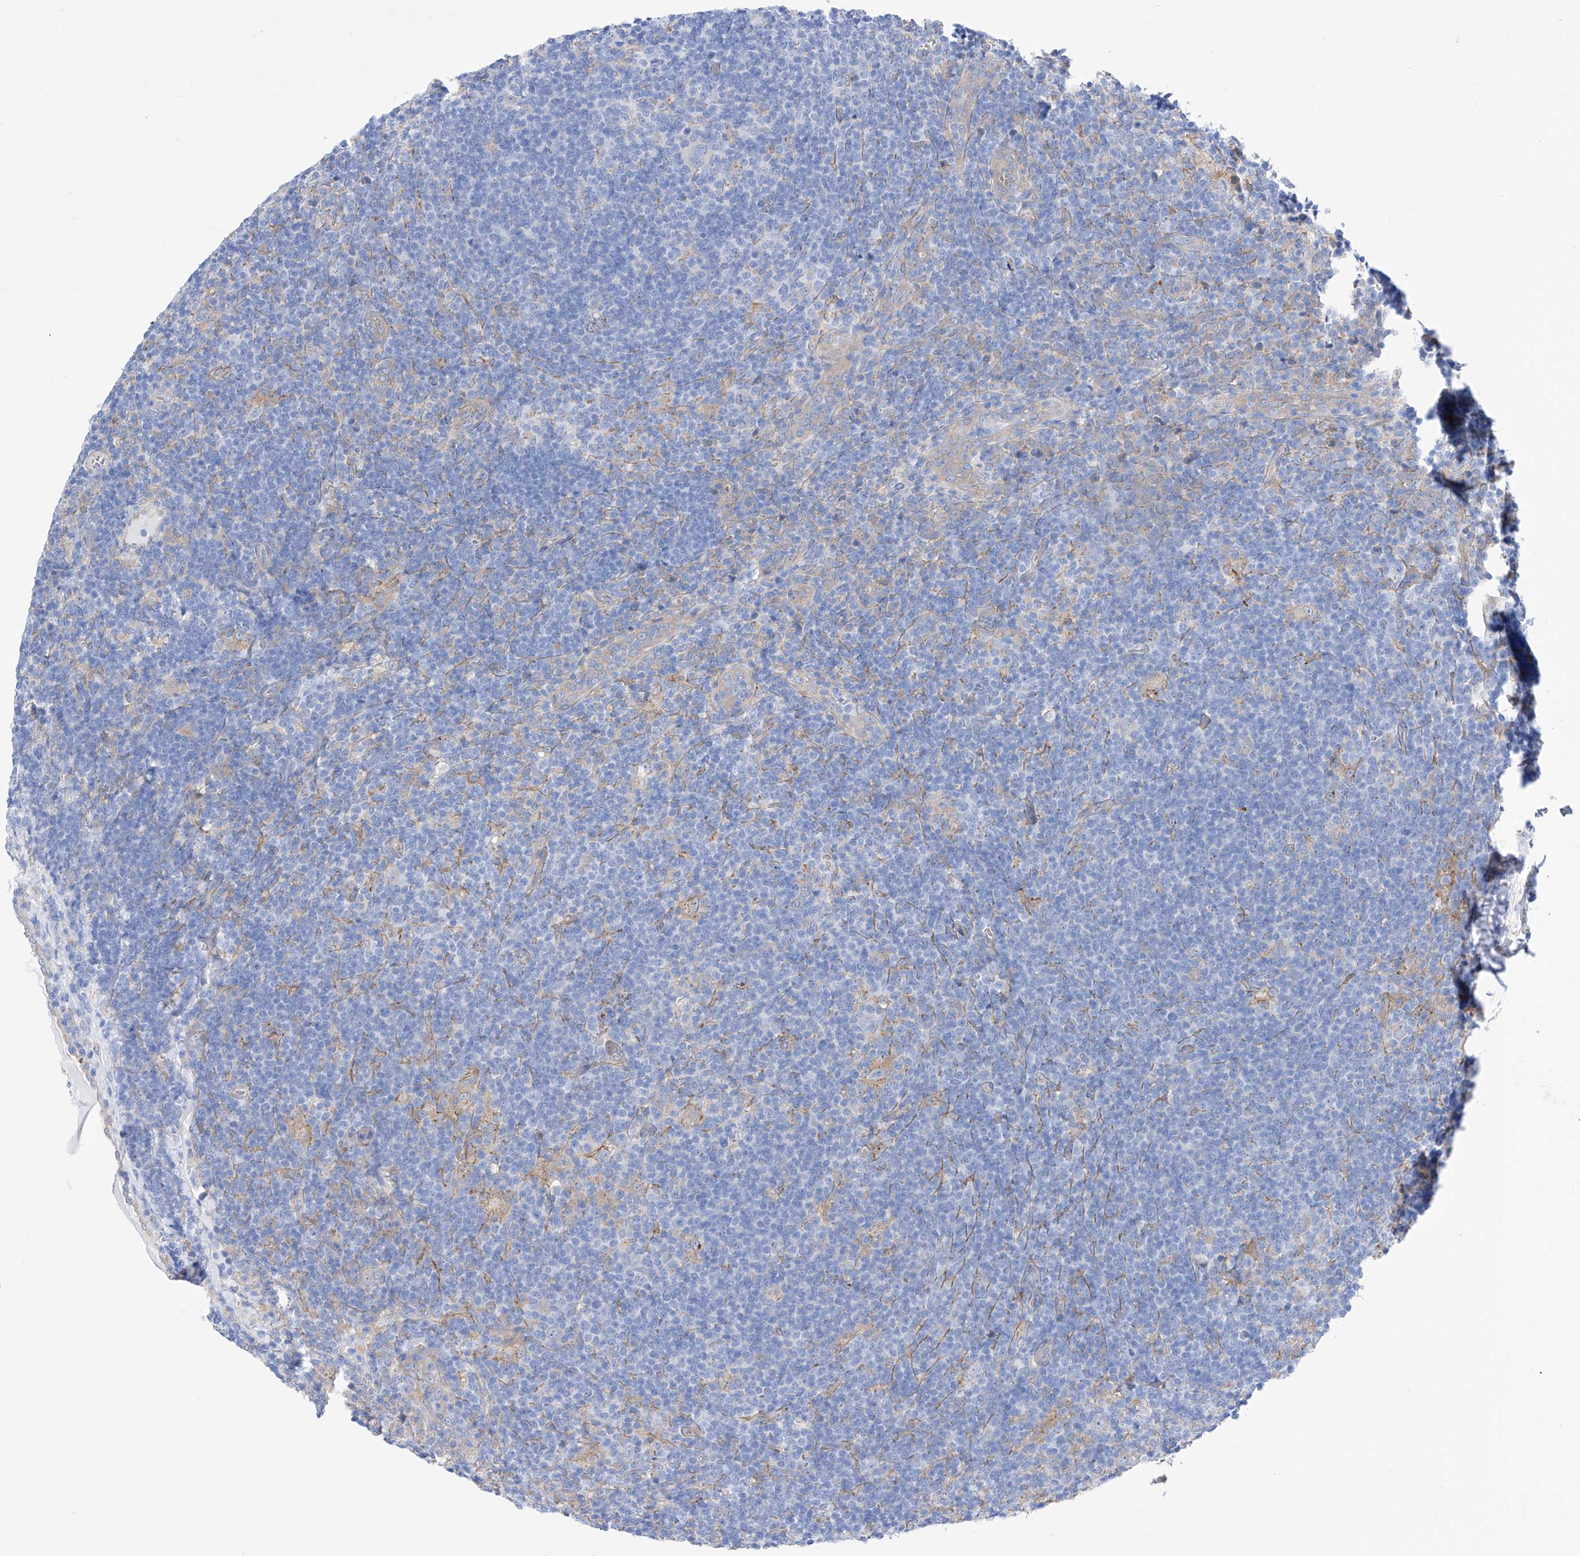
{"staining": {"intensity": "negative", "quantity": "none", "location": "none"}, "tissue": "lymphoma", "cell_type": "Tumor cells", "image_type": "cancer", "snomed": [{"axis": "morphology", "description": "Hodgkin's disease, NOS"}, {"axis": "topography", "description": "Lymph node"}], "caption": "Immunohistochemistry image of human Hodgkin's disease stained for a protein (brown), which shows no expression in tumor cells.", "gene": "ZNF653", "patient": {"sex": "female", "age": 57}}